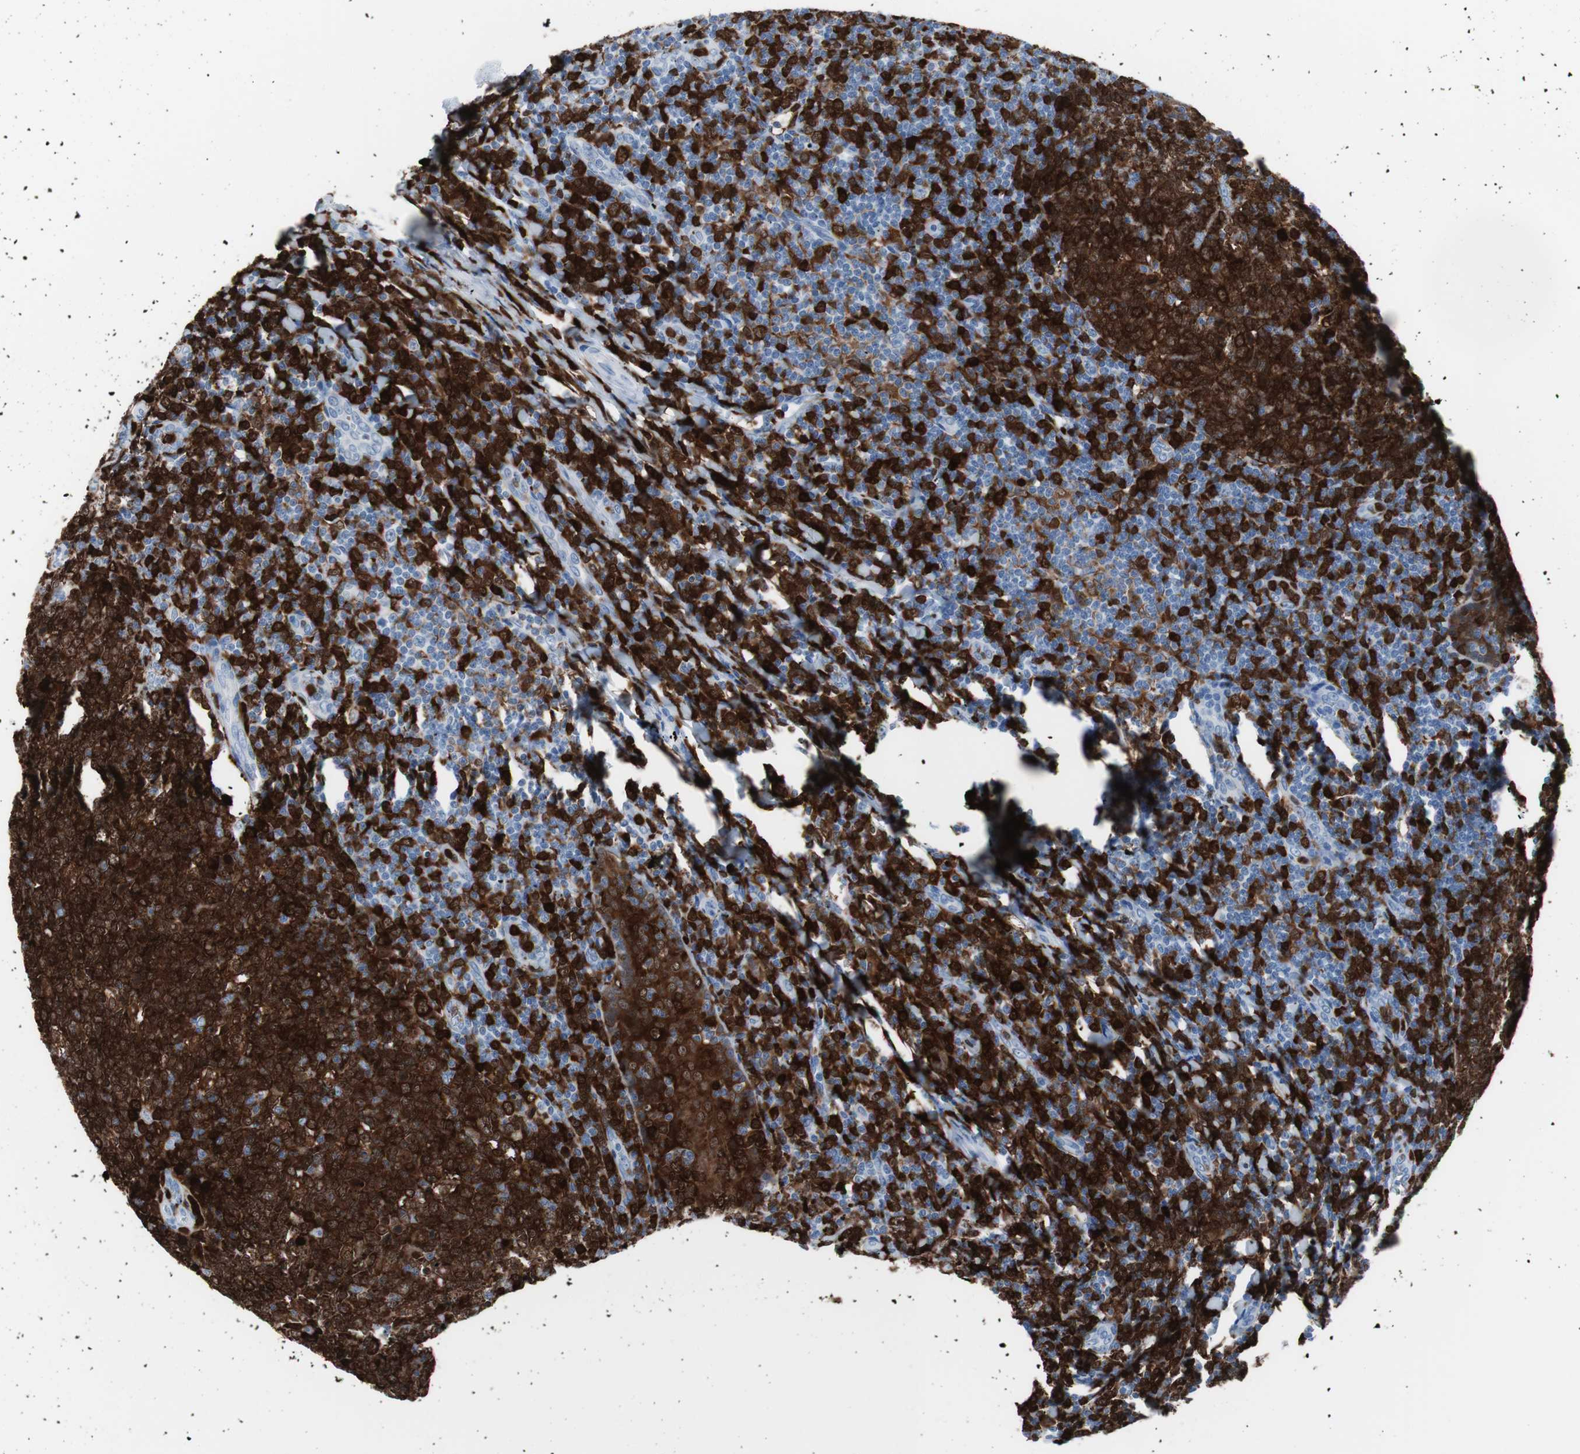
{"staining": {"intensity": "strong", "quantity": ">75%", "location": "cytoplasmic/membranous"}, "tissue": "tonsil", "cell_type": "Germinal center cells", "image_type": "normal", "snomed": [{"axis": "morphology", "description": "Normal tissue, NOS"}, {"axis": "topography", "description": "Tonsil"}], "caption": "Germinal center cells reveal high levels of strong cytoplasmic/membranous expression in approximately >75% of cells in benign human tonsil. Immunohistochemistry (ihc) stains the protein in brown and the nuclei are stained blue.", "gene": "SYK", "patient": {"sex": "male", "age": 31}}